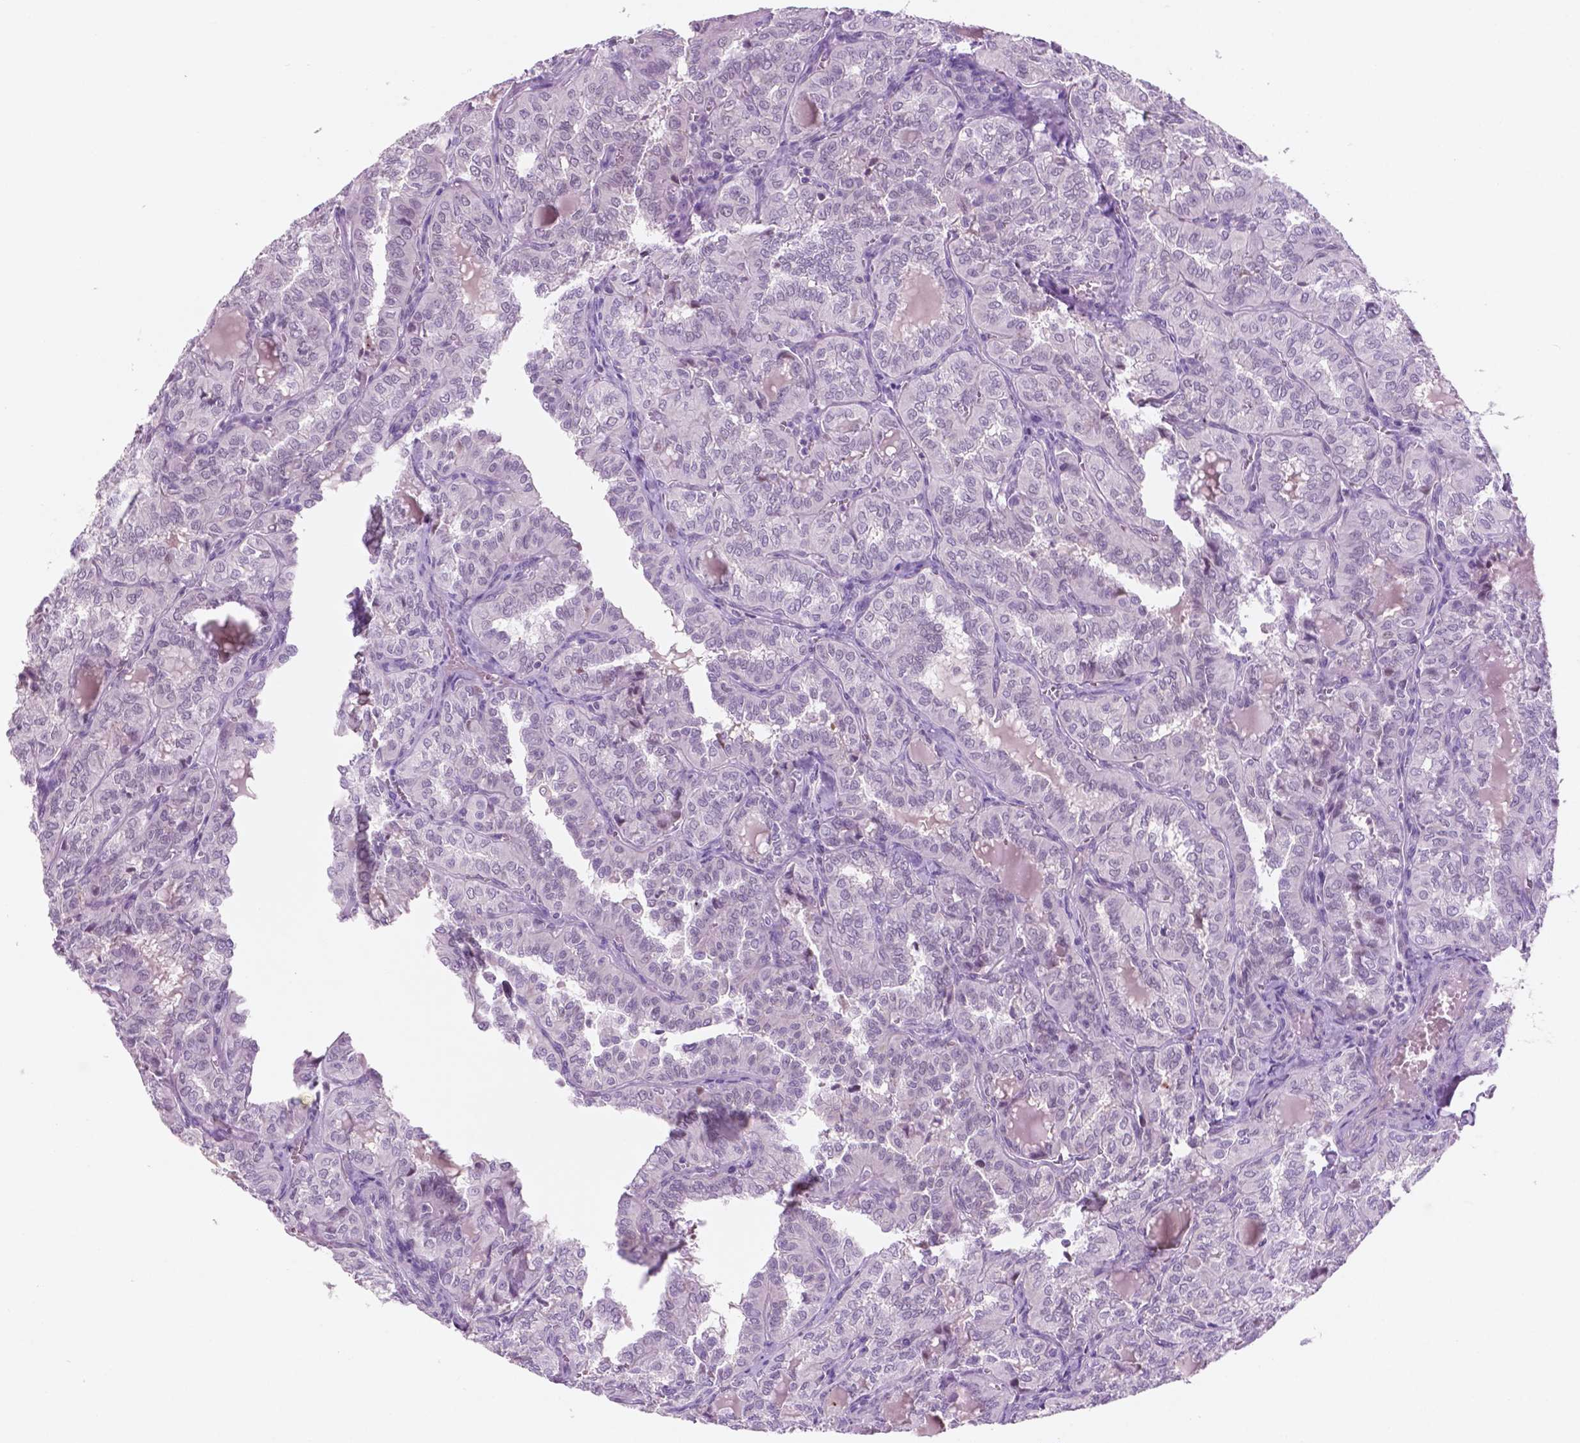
{"staining": {"intensity": "negative", "quantity": "none", "location": "none"}, "tissue": "thyroid cancer", "cell_type": "Tumor cells", "image_type": "cancer", "snomed": [{"axis": "morphology", "description": "Papillary adenocarcinoma, NOS"}, {"axis": "topography", "description": "Thyroid gland"}], "caption": "Tumor cells show no significant protein staining in papillary adenocarcinoma (thyroid).", "gene": "CTR9", "patient": {"sex": "female", "age": 41}}